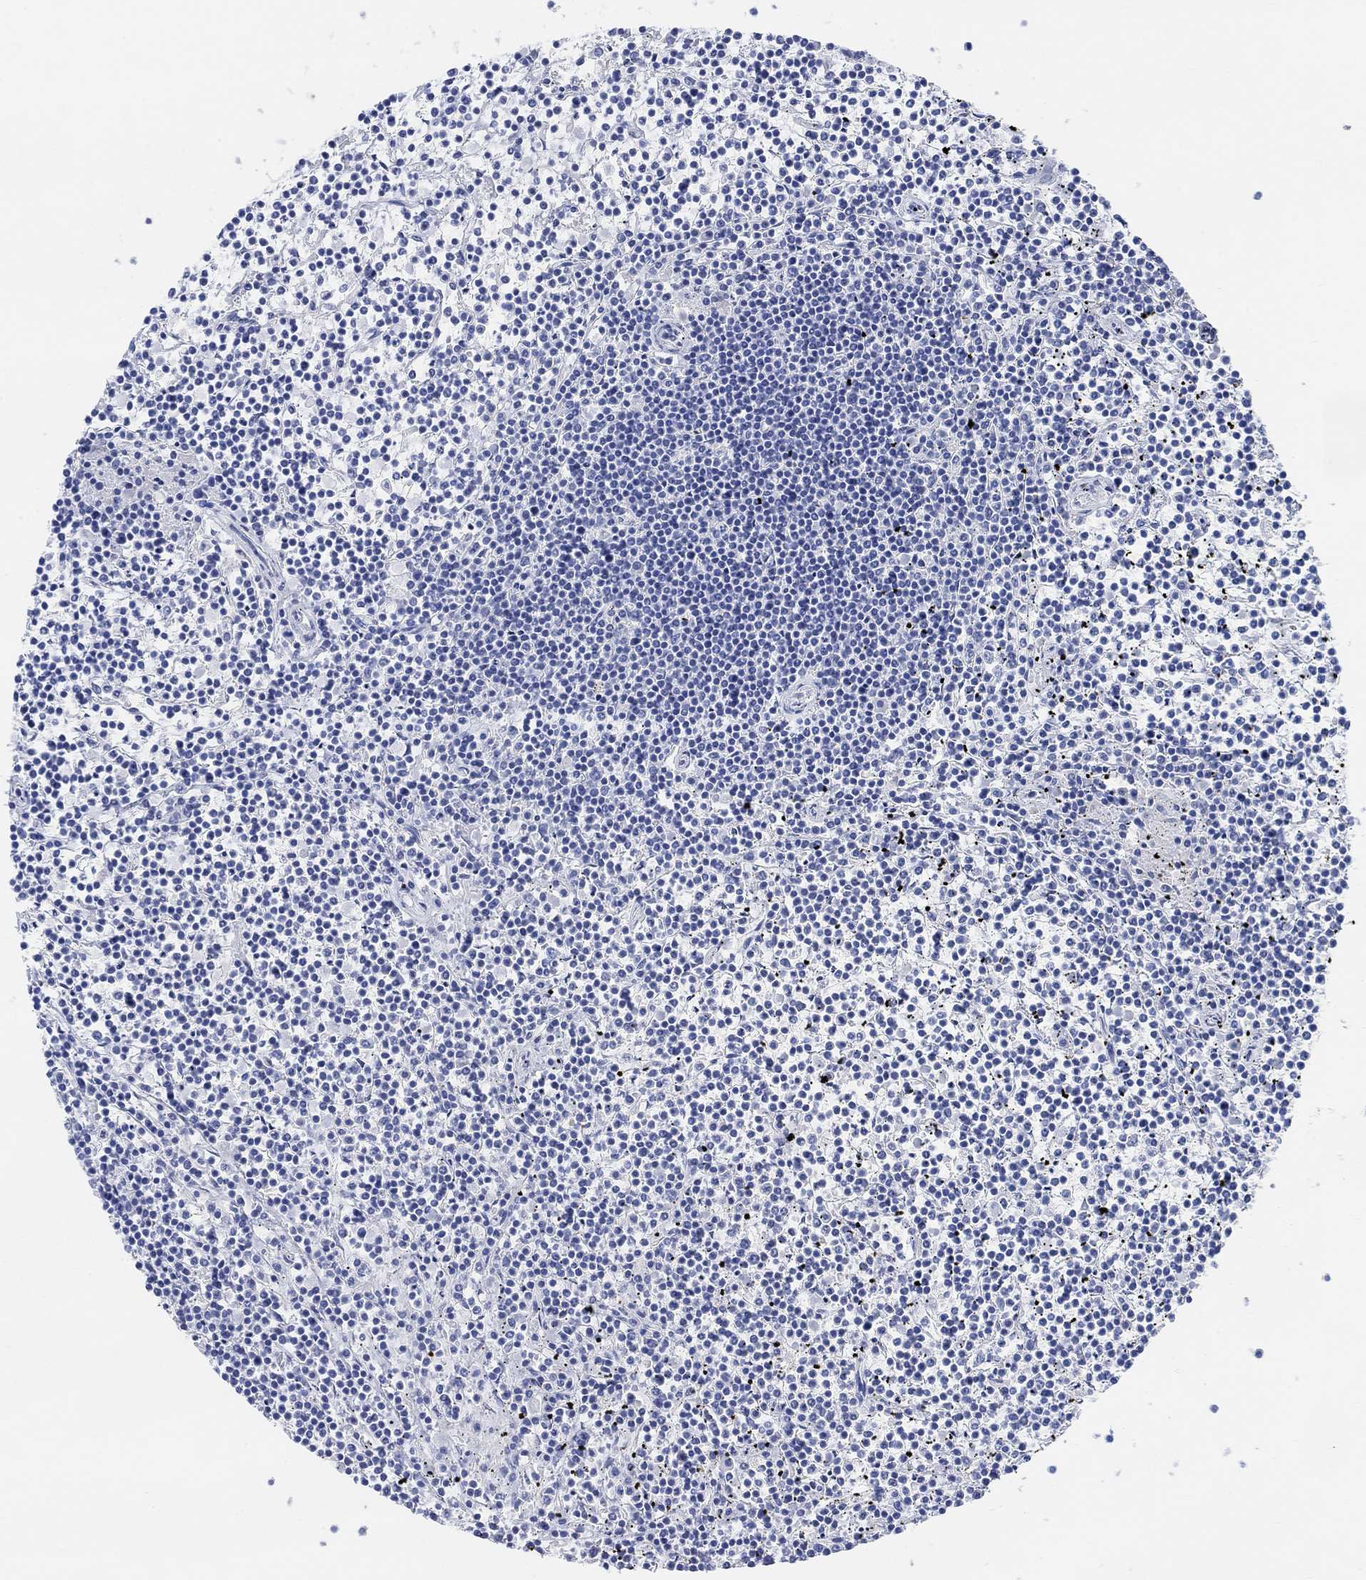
{"staining": {"intensity": "negative", "quantity": "none", "location": "none"}, "tissue": "lymphoma", "cell_type": "Tumor cells", "image_type": "cancer", "snomed": [{"axis": "morphology", "description": "Malignant lymphoma, non-Hodgkin's type, Low grade"}, {"axis": "topography", "description": "Spleen"}], "caption": "Immunohistochemical staining of human lymphoma exhibits no significant positivity in tumor cells.", "gene": "ENO4", "patient": {"sex": "female", "age": 19}}